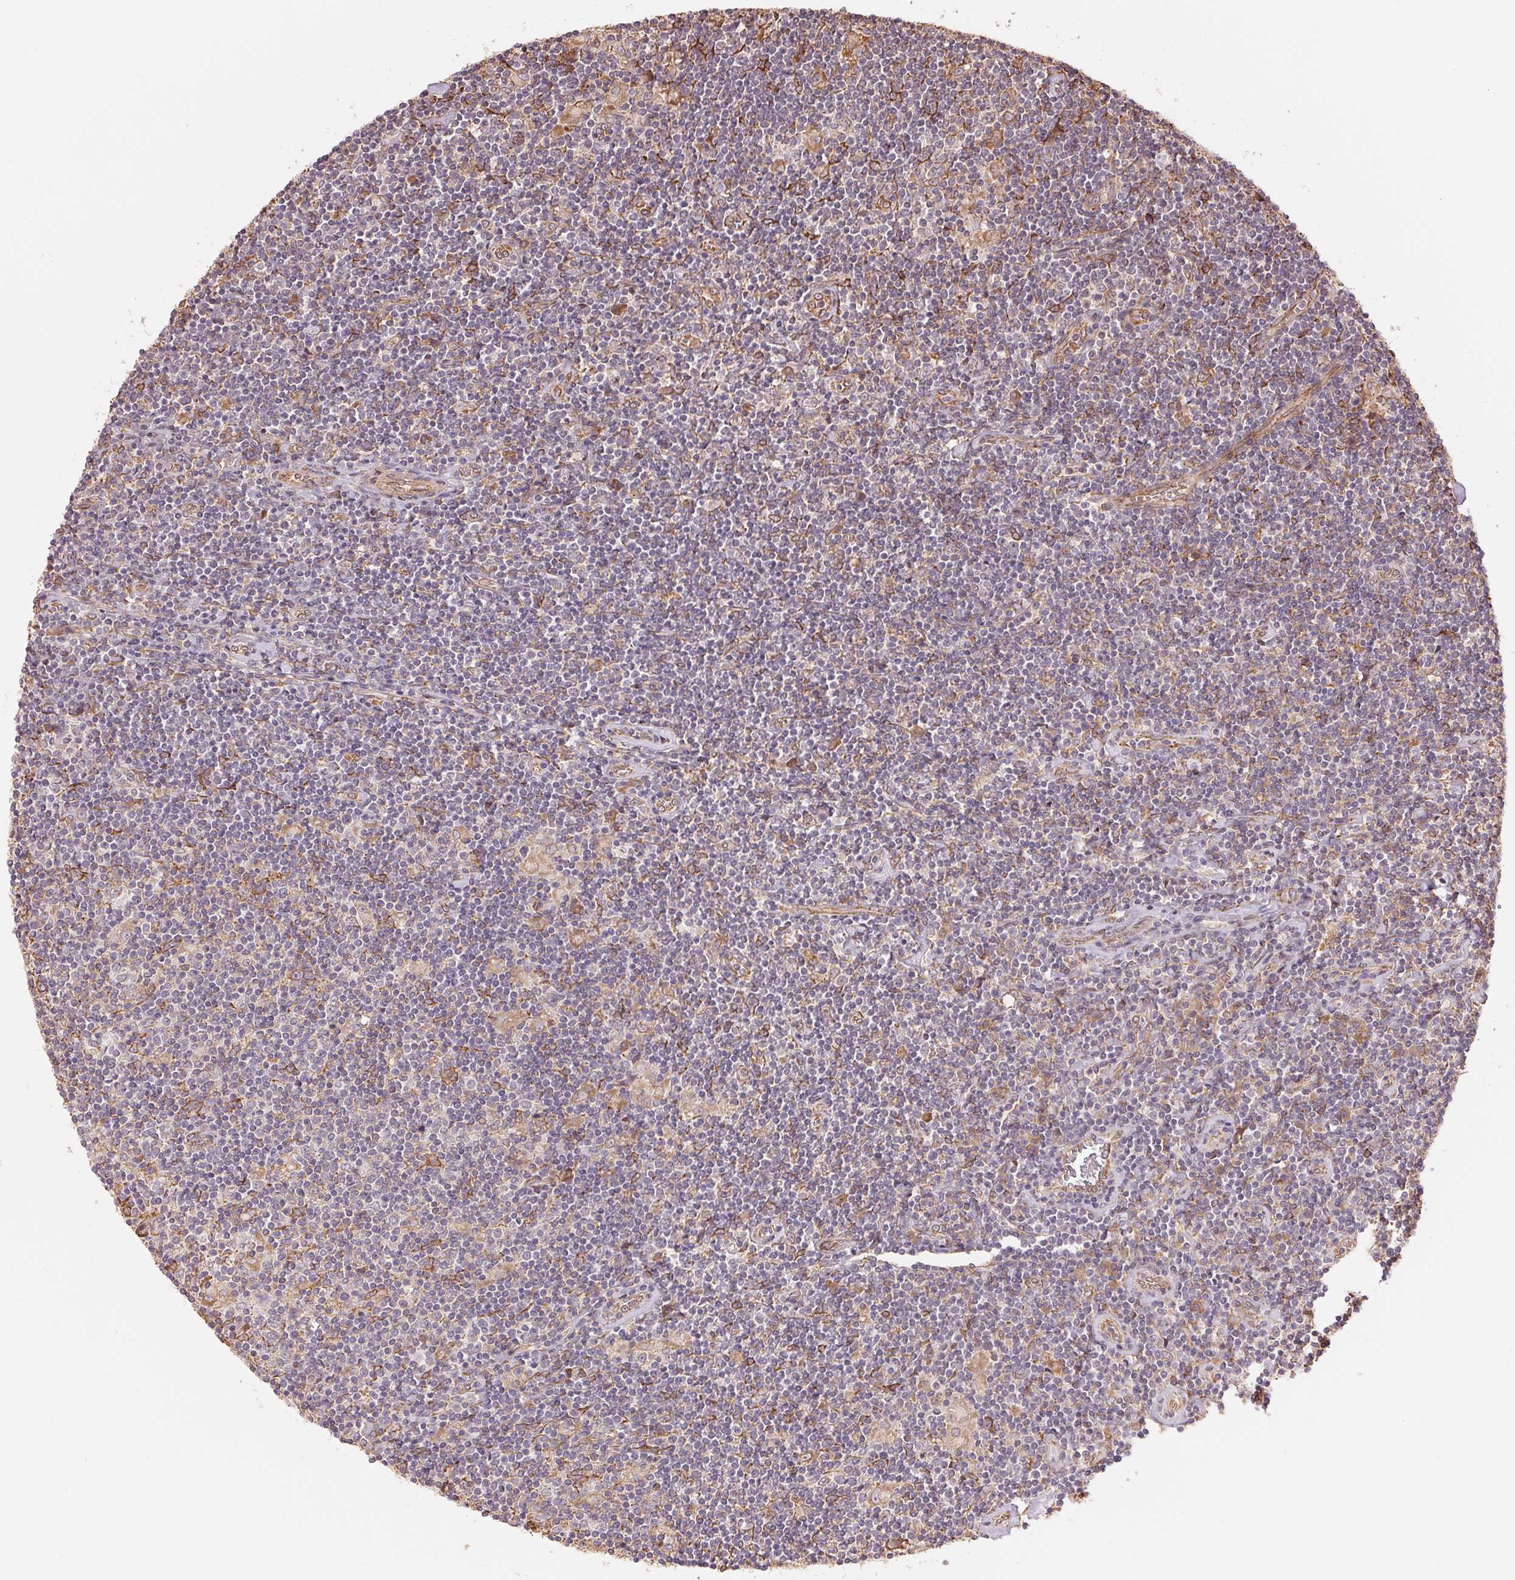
{"staining": {"intensity": "negative", "quantity": "none", "location": "none"}, "tissue": "lymphoma", "cell_type": "Tumor cells", "image_type": "cancer", "snomed": [{"axis": "morphology", "description": "Hodgkin's disease, NOS"}, {"axis": "topography", "description": "Lymph node"}], "caption": "Human Hodgkin's disease stained for a protein using IHC reveals no positivity in tumor cells.", "gene": "C6orf163", "patient": {"sex": "male", "age": 40}}